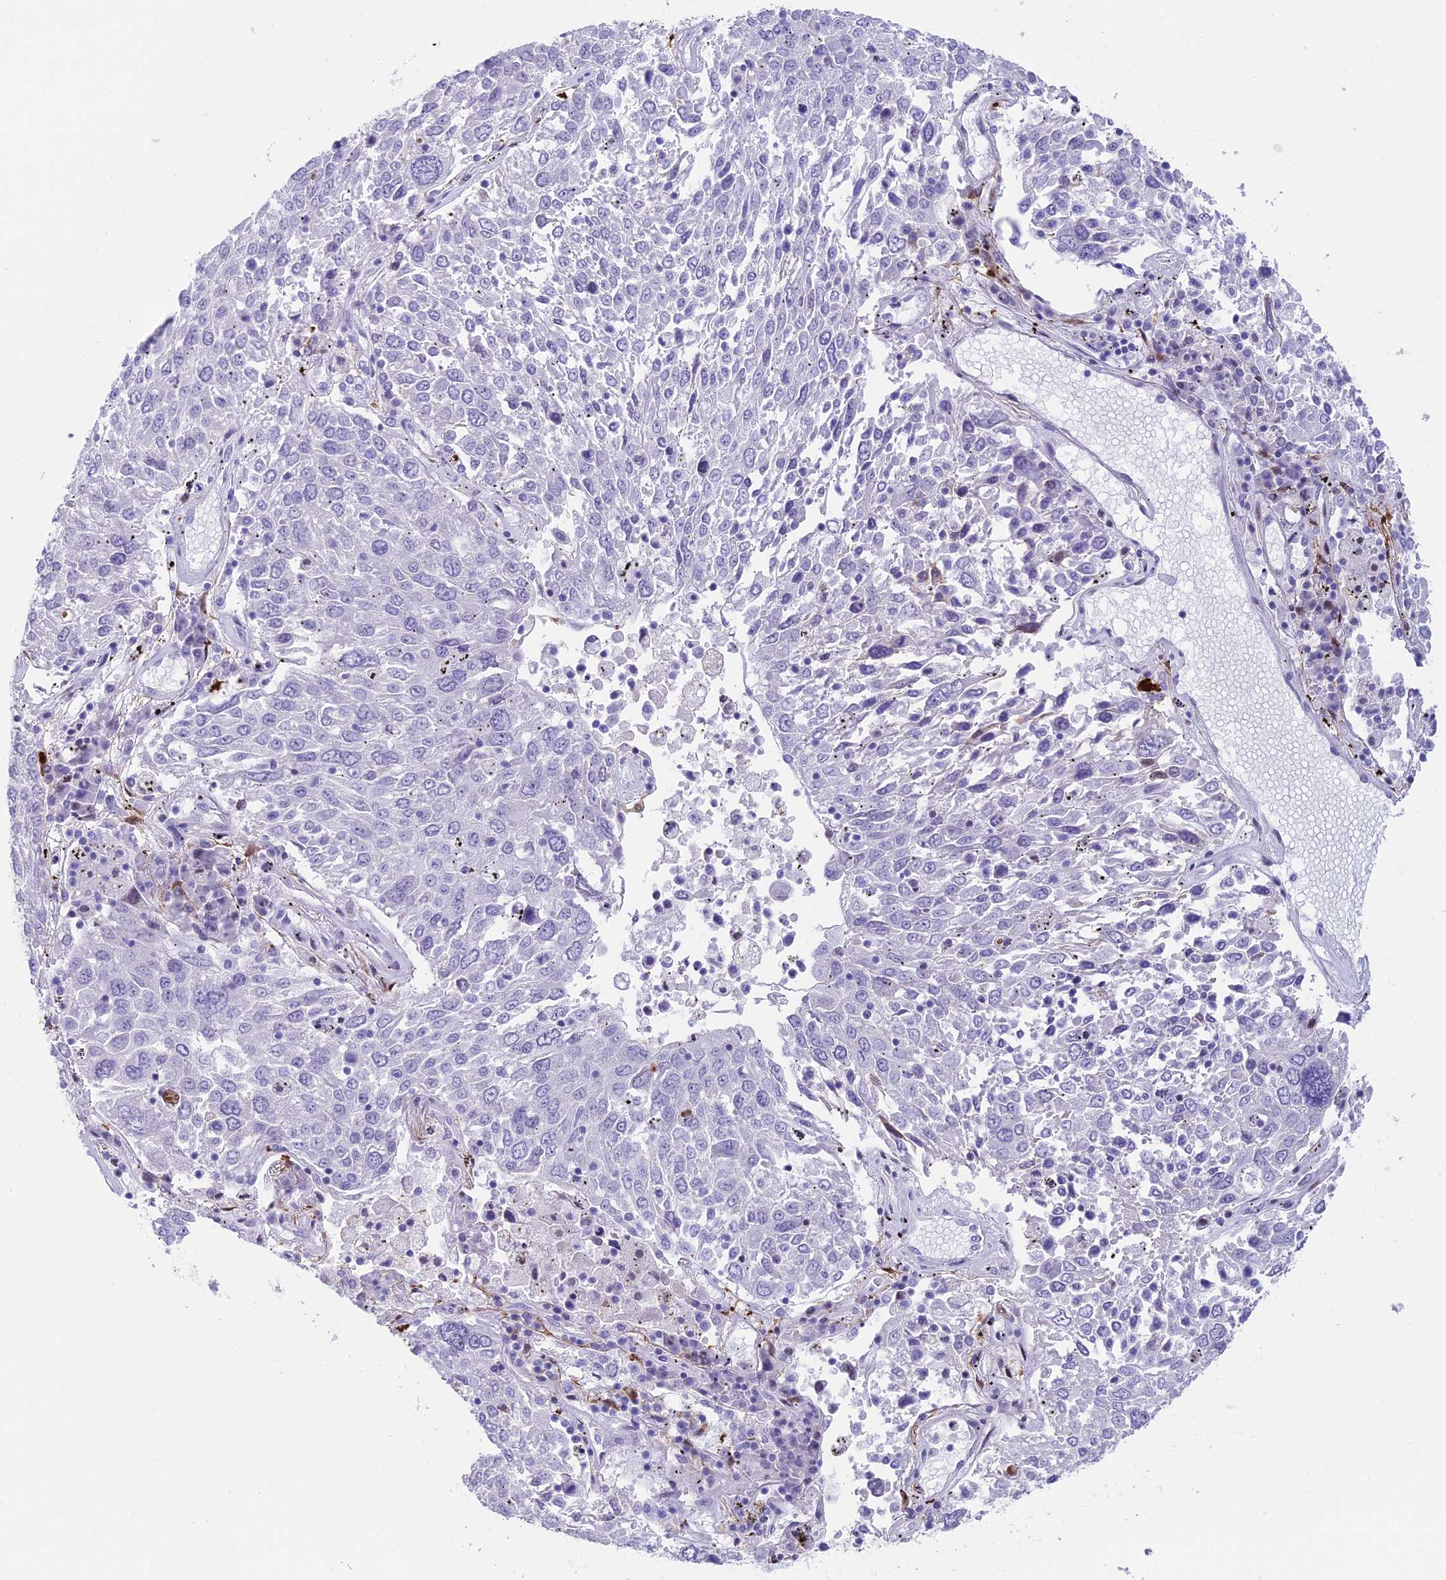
{"staining": {"intensity": "negative", "quantity": "none", "location": "none"}, "tissue": "lung cancer", "cell_type": "Tumor cells", "image_type": "cancer", "snomed": [{"axis": "morphology", "description": "Squamous cell carcinoma, NOS"}, {"axis": "topography", "description": "Lung"}], "caption": "Immunohistochemistry (IHC) of squamous cell carcinoma (lung) demonstrates no positivity in tumor cells.", "gene": "CC2D2A", "patient": {"sex": "male", "age": 65}}